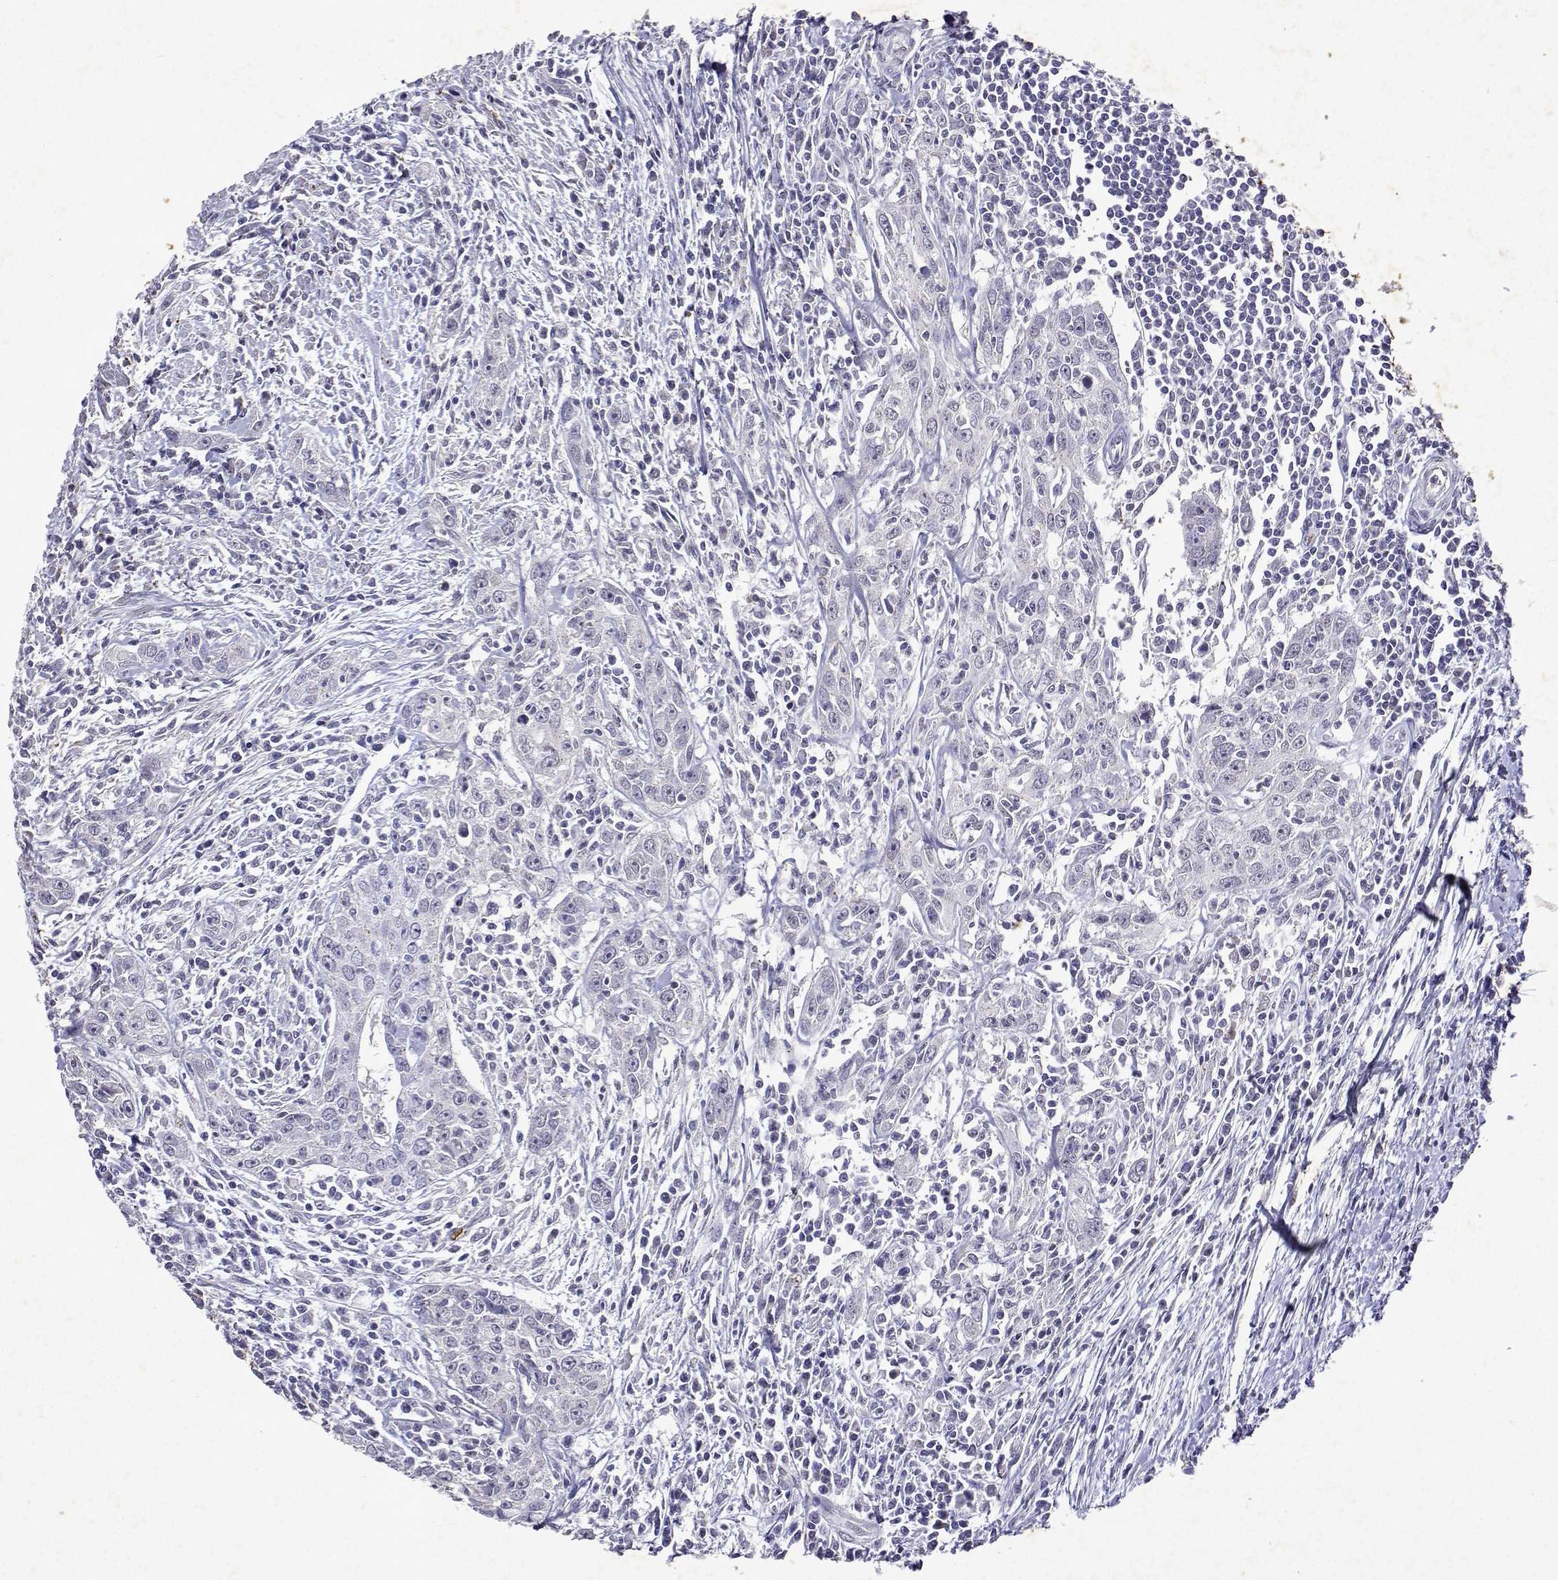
{"staining": {"intensity": "negative", "quantity": "none", "location": "none"}, "tissue": "urothelial cancer", "cell_type": "Tumor cells", "image_type": "cancer", "snomed": [{"axis": "morphology", "description": "Urothelial carcinoma, High grade"}, {"axis": "topography", "description": "Urinary bladder"}], "caption": "High power microscopy photomicrograph of an IHC image of urothelial carcinoma (high-grade), revealing no significant positivity in tumor cells.", "gene": "DUSP28", "patient": {"sex": "male", "age": 83}}